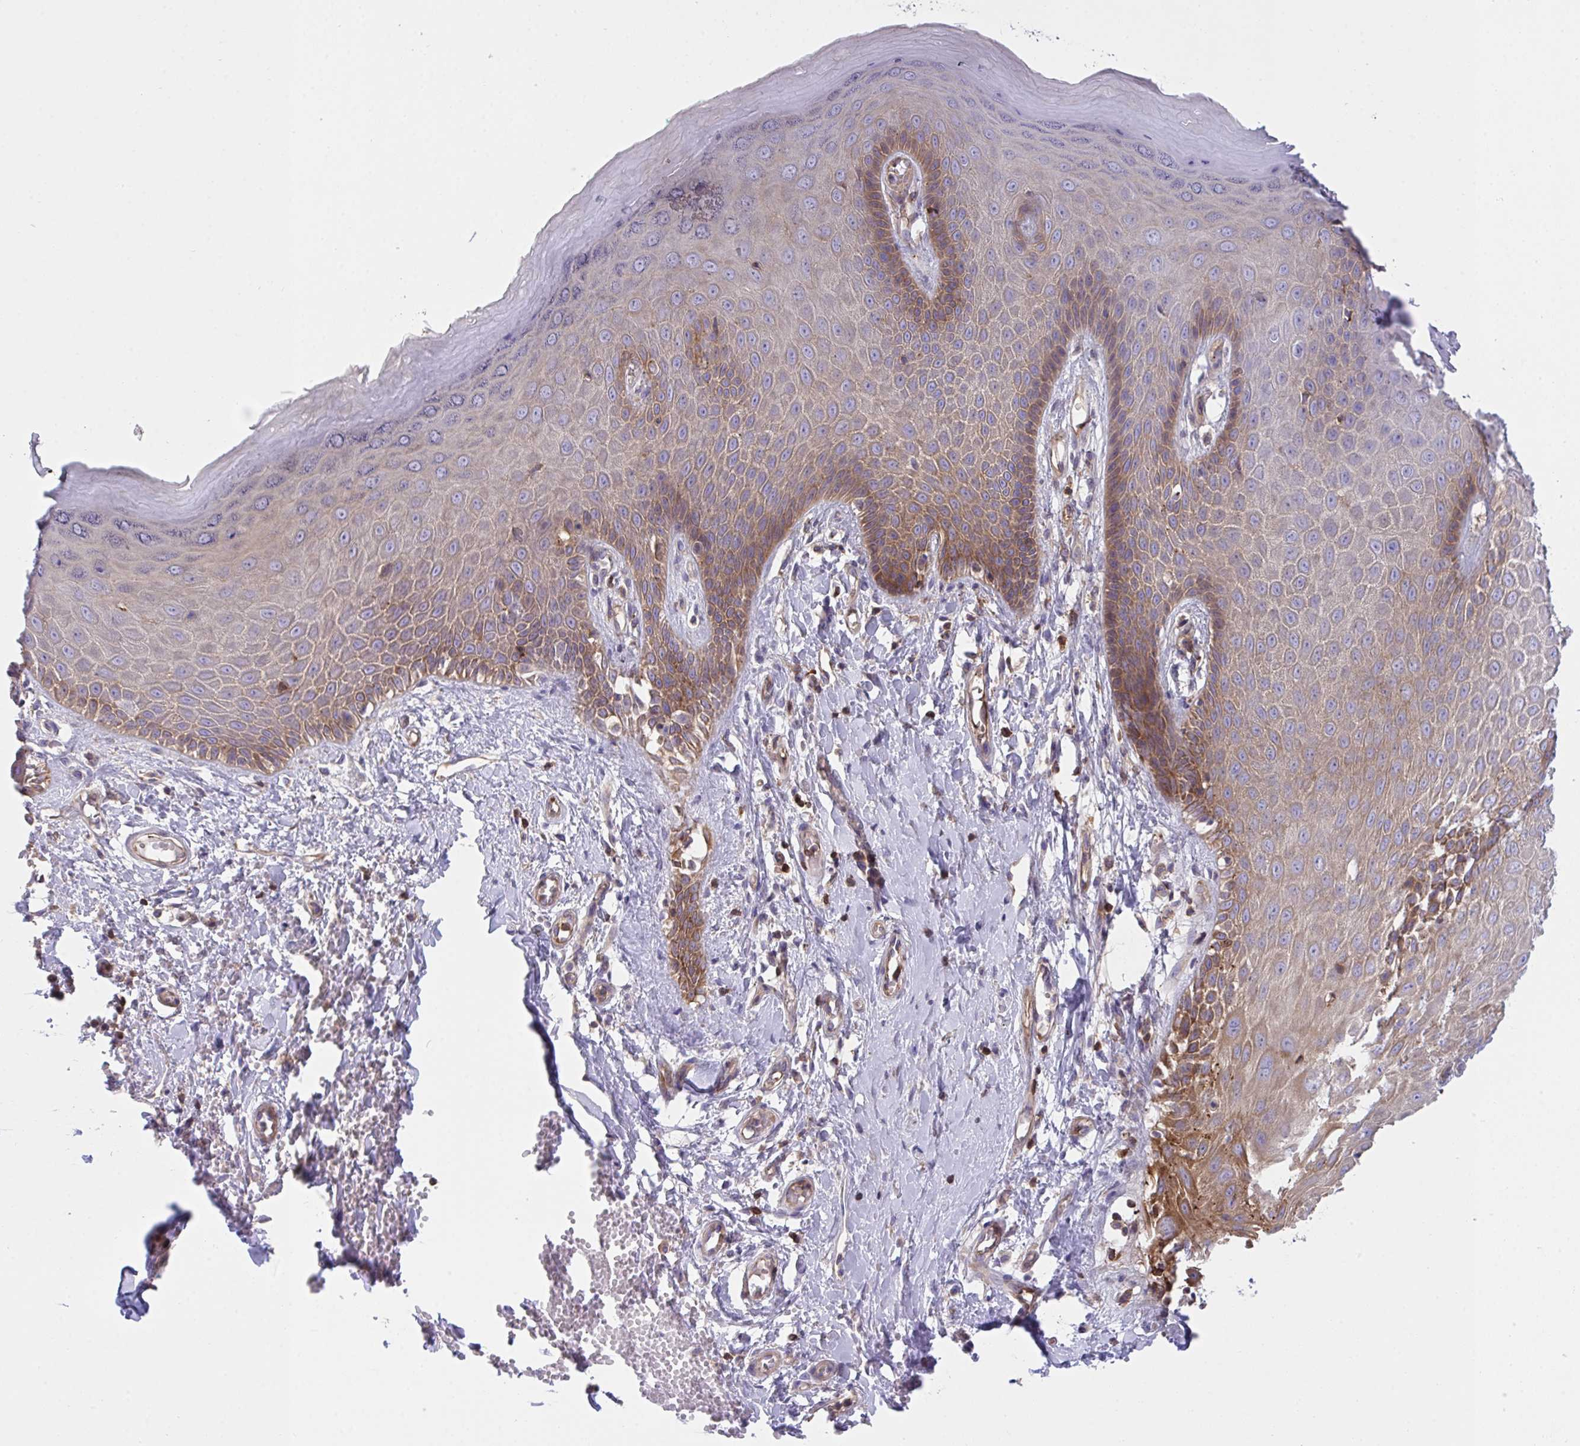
{"staining": {"intensity": "moderate", "quantity": "25%-75%", "location": "cytoplasmic/membranous"}, "tissue": "skin", "cell_type": "Epidermal cells", "image_type": "normal", "snomed": [{"axis": "morphology", "description": "Normal tissue, NOS"}, {"axis": "topography", "description": "Anal"}, {"axis": "topography", "description": "Peripheral nerve tissue"}], "caption": "Brown immunohistochemical staining in benign skin exhibits moderate cytoplasmic/membranous expression in about 25%-75% of epidermal cells. The protein is shown in brown color, while the nuclei are stained blue.", "gene": "PPIH", "patient": {"sex": "male", "age": 78}}